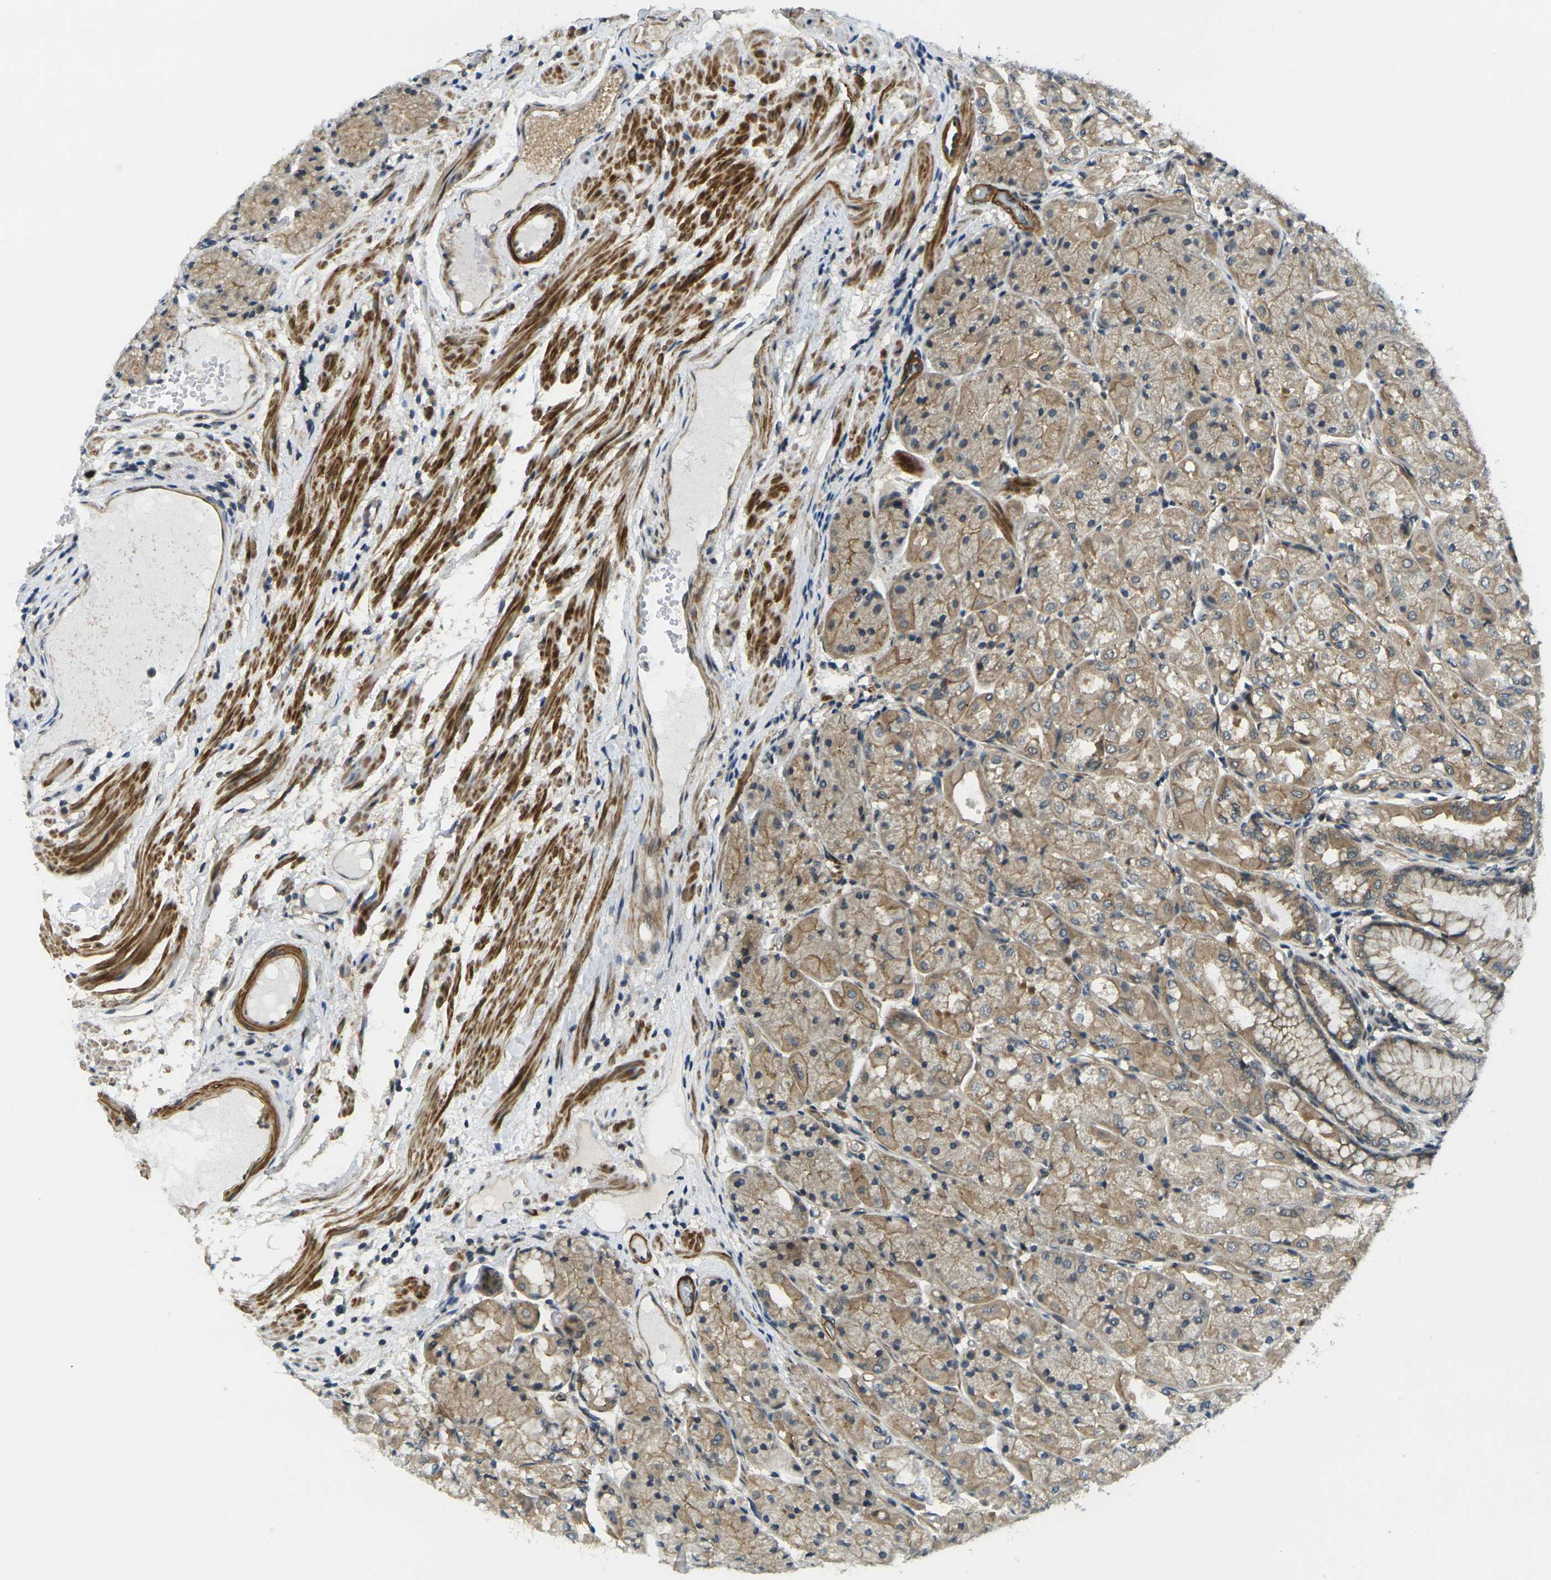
{"staining": {"intensity": "moderate", "quantity": ">75%", "location": "cytoplasmic/membranous"}, "tissue": "stomach", "cell_type": "Glandular cells", "image_type": "normal", "snomed": [{"axis": "morphology", "description": "Normal tissue, NOS"}, {"axis": "topography", "description": "Stomach, upper"}], "caption": "Moderate cytoplasmic/membranous expression is appreciated in about >75% of glandular cells in benign stomach. Nuclei are stained in blue.", "gene": "KCTD10", "patient": {"sex": "male", "age": 72}}